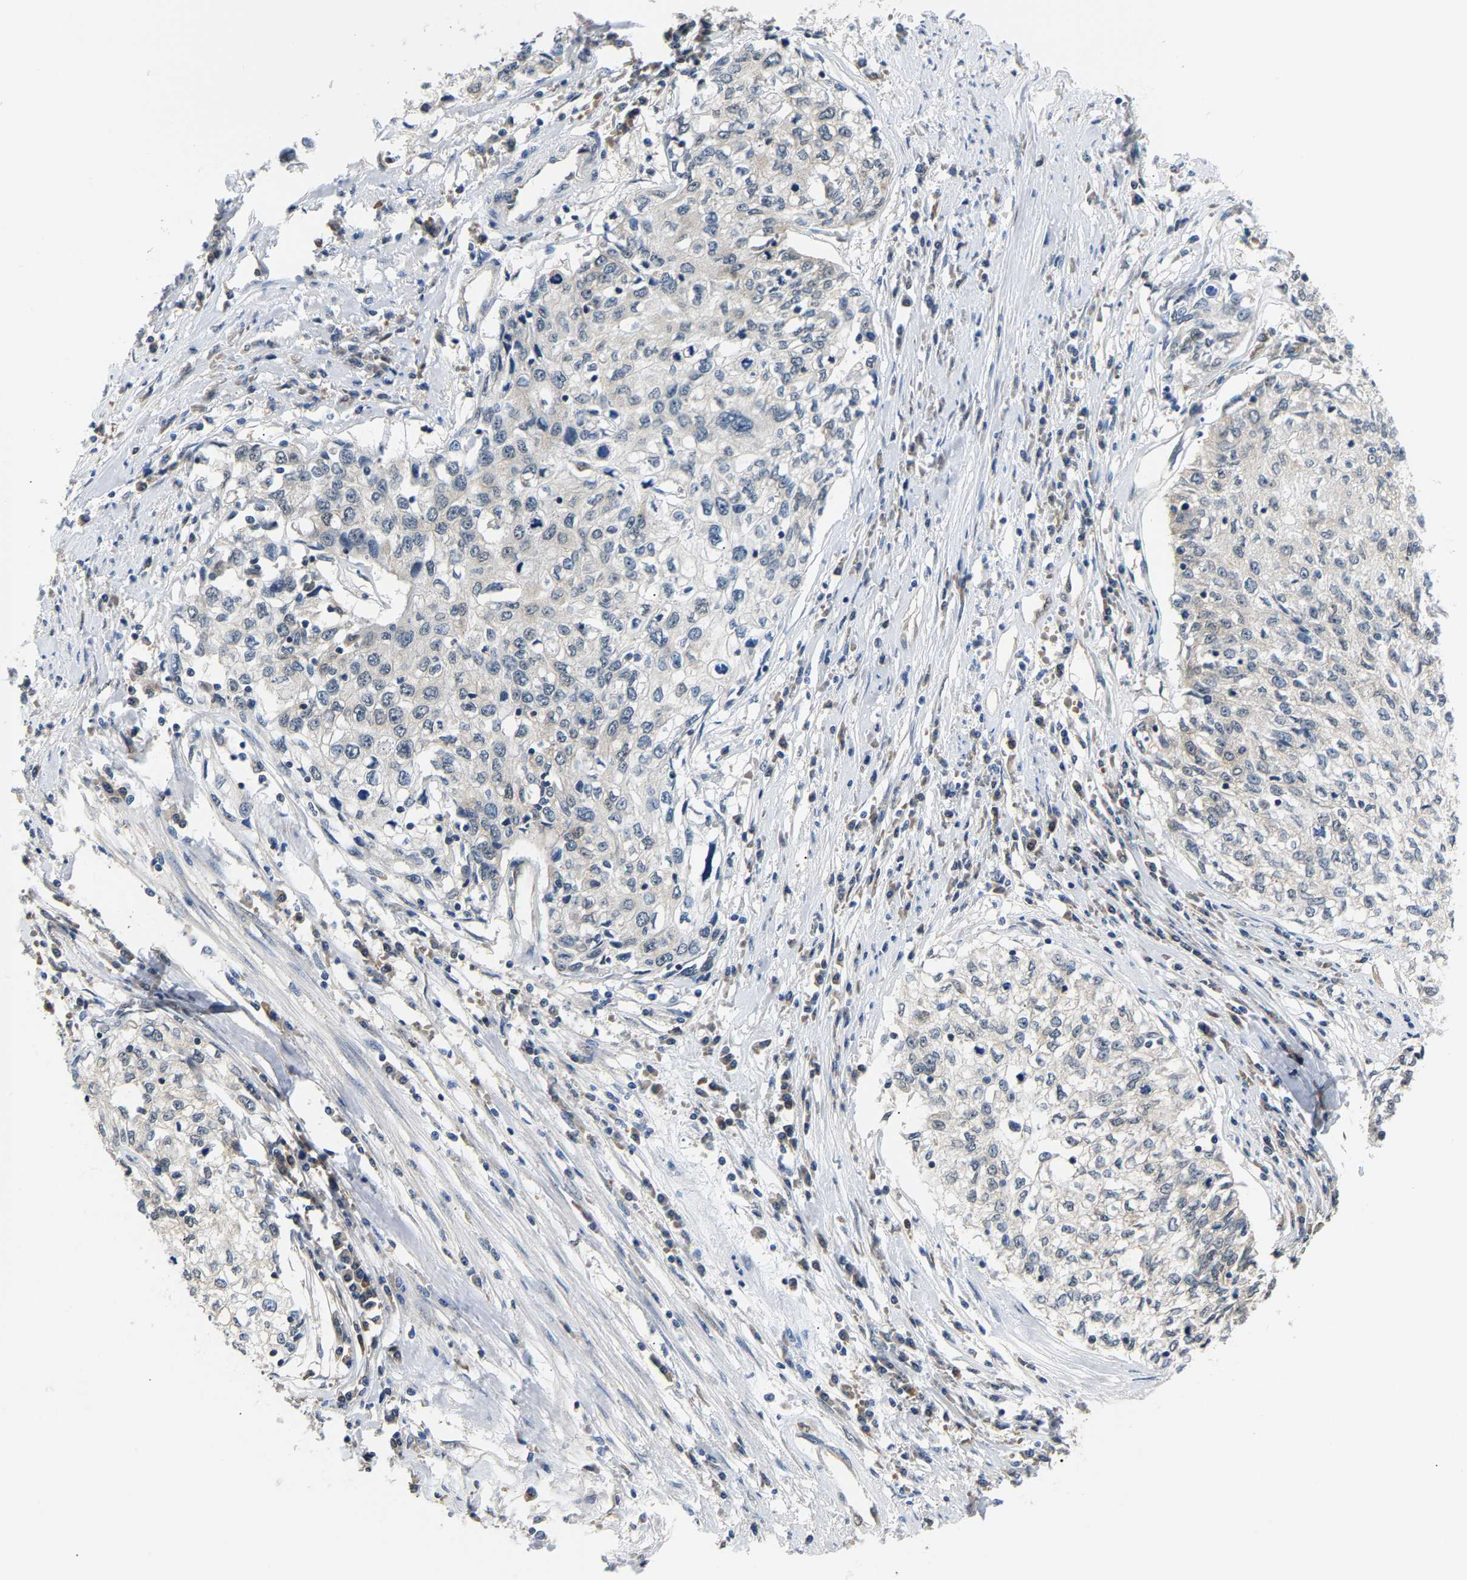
{"staining": {"intensity": "negative", "quantity": "none", "location": "none"}, "tissue": "cervical cancer", "cell_type": "Tumor cells", "image_type": "cancer", "snomed": [{"axis": "morphology", "description": "Squamous cell carcinoma, NOS"}, {"axis": "topography", "description": "Cervix"}], "caption": "Image shows no protein staining in tumor cells of cervical squamous cell carcinoma tissue.", "gene": "ARHGEF12", "patient": {"sex": "female", "age": 57}}